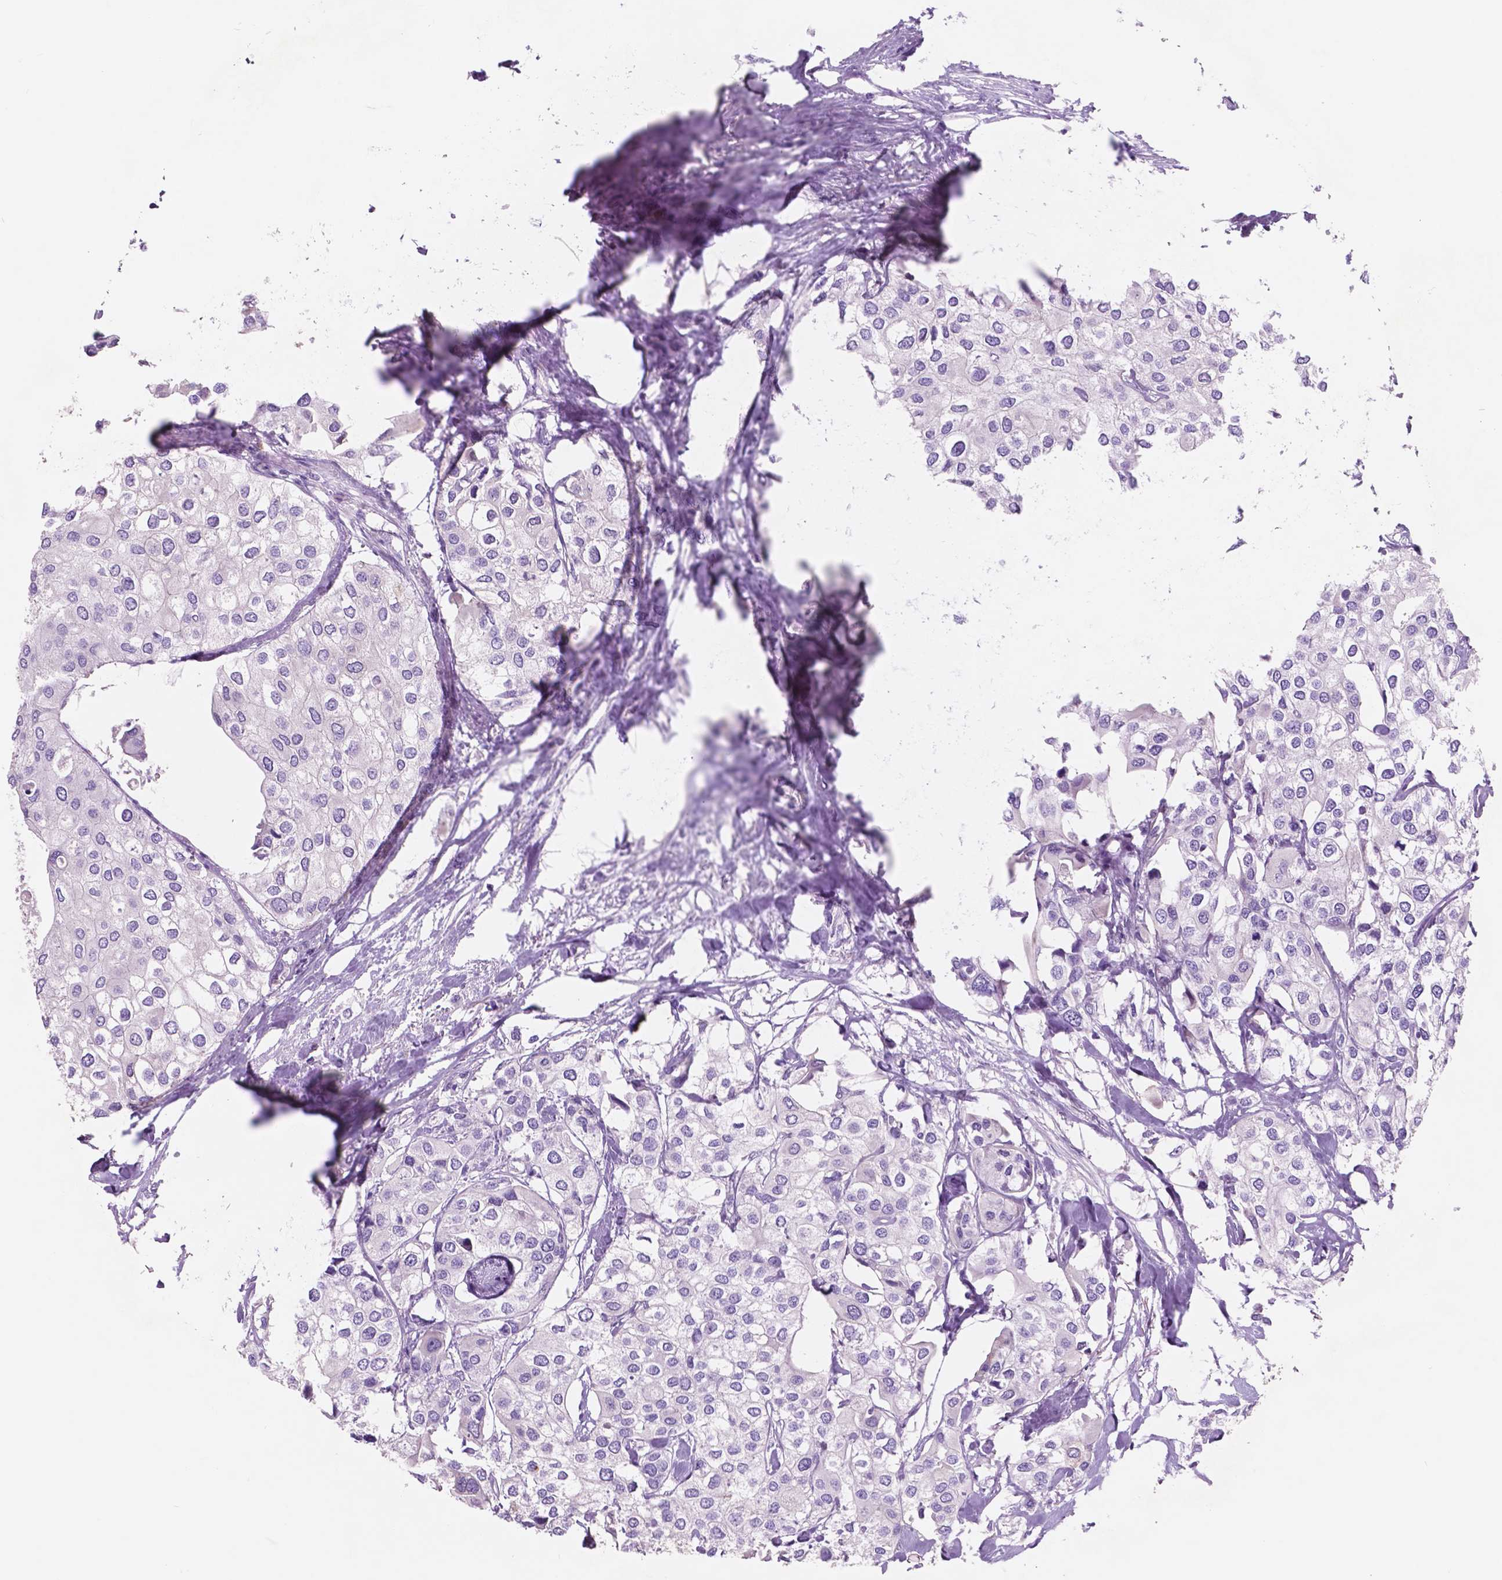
{"staining": {"intensity": "negative", "quantity": "none", "location": "none"}, "tissue": "urothelial cancer", "cell_type": "Tumor cells", "image_type": "cancer", "snomed": [{"axis": "morphology", "description": "Urothelial carcinoma, High grade"}, {"axis": "topography", "description": "Urinary bladder"}], "caption": "High magnification brightfield microscopy of urothelial cancer stained with DAB (3,3'-diaminobenzidine) (brown) and counterstained with hematoxylin (blue): tumor cells show no significant expression.", "gene": "CUZD1", "patient": {"sex": "male", "age": 64}}